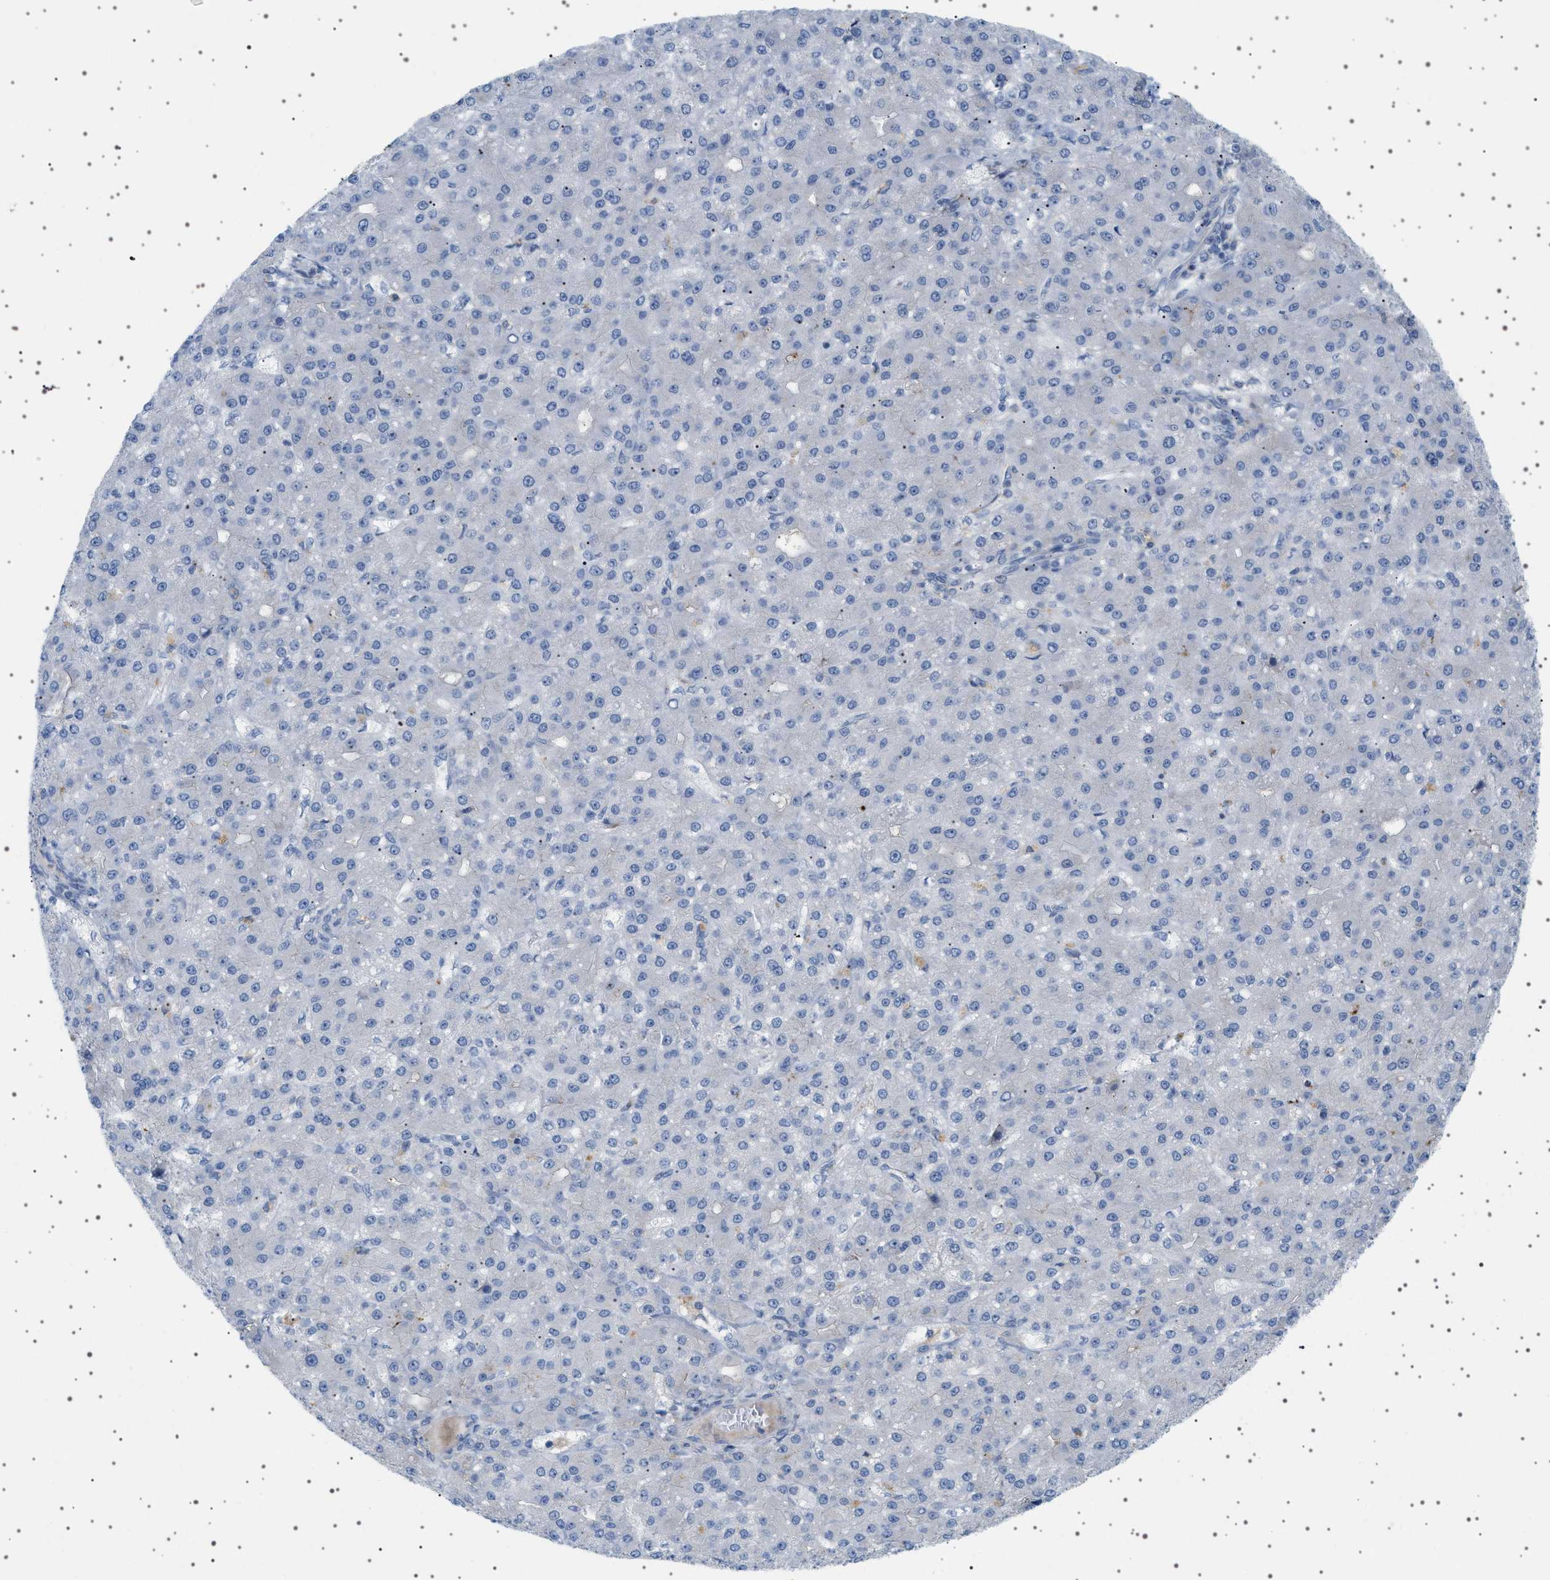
{"staining": {"intensity": "negative", "quantity": "none", "location": "none"}, "tissue": "liver cancer", "cell_type": "Tumor cells", "image_type": "cancer", "snomed": [{"axis": "morphology", "description": "Carcinoma, Hepatocellular, NOS"}, {"axis": "topography", "description": "Liver"}], "caption": "This is an immunohistochemistry image of human liver hepatocellular carcinoma. There is no staining in tumor cells.", "gene": "ADCY10", "patient": {"sex": "male", "age": 67}}